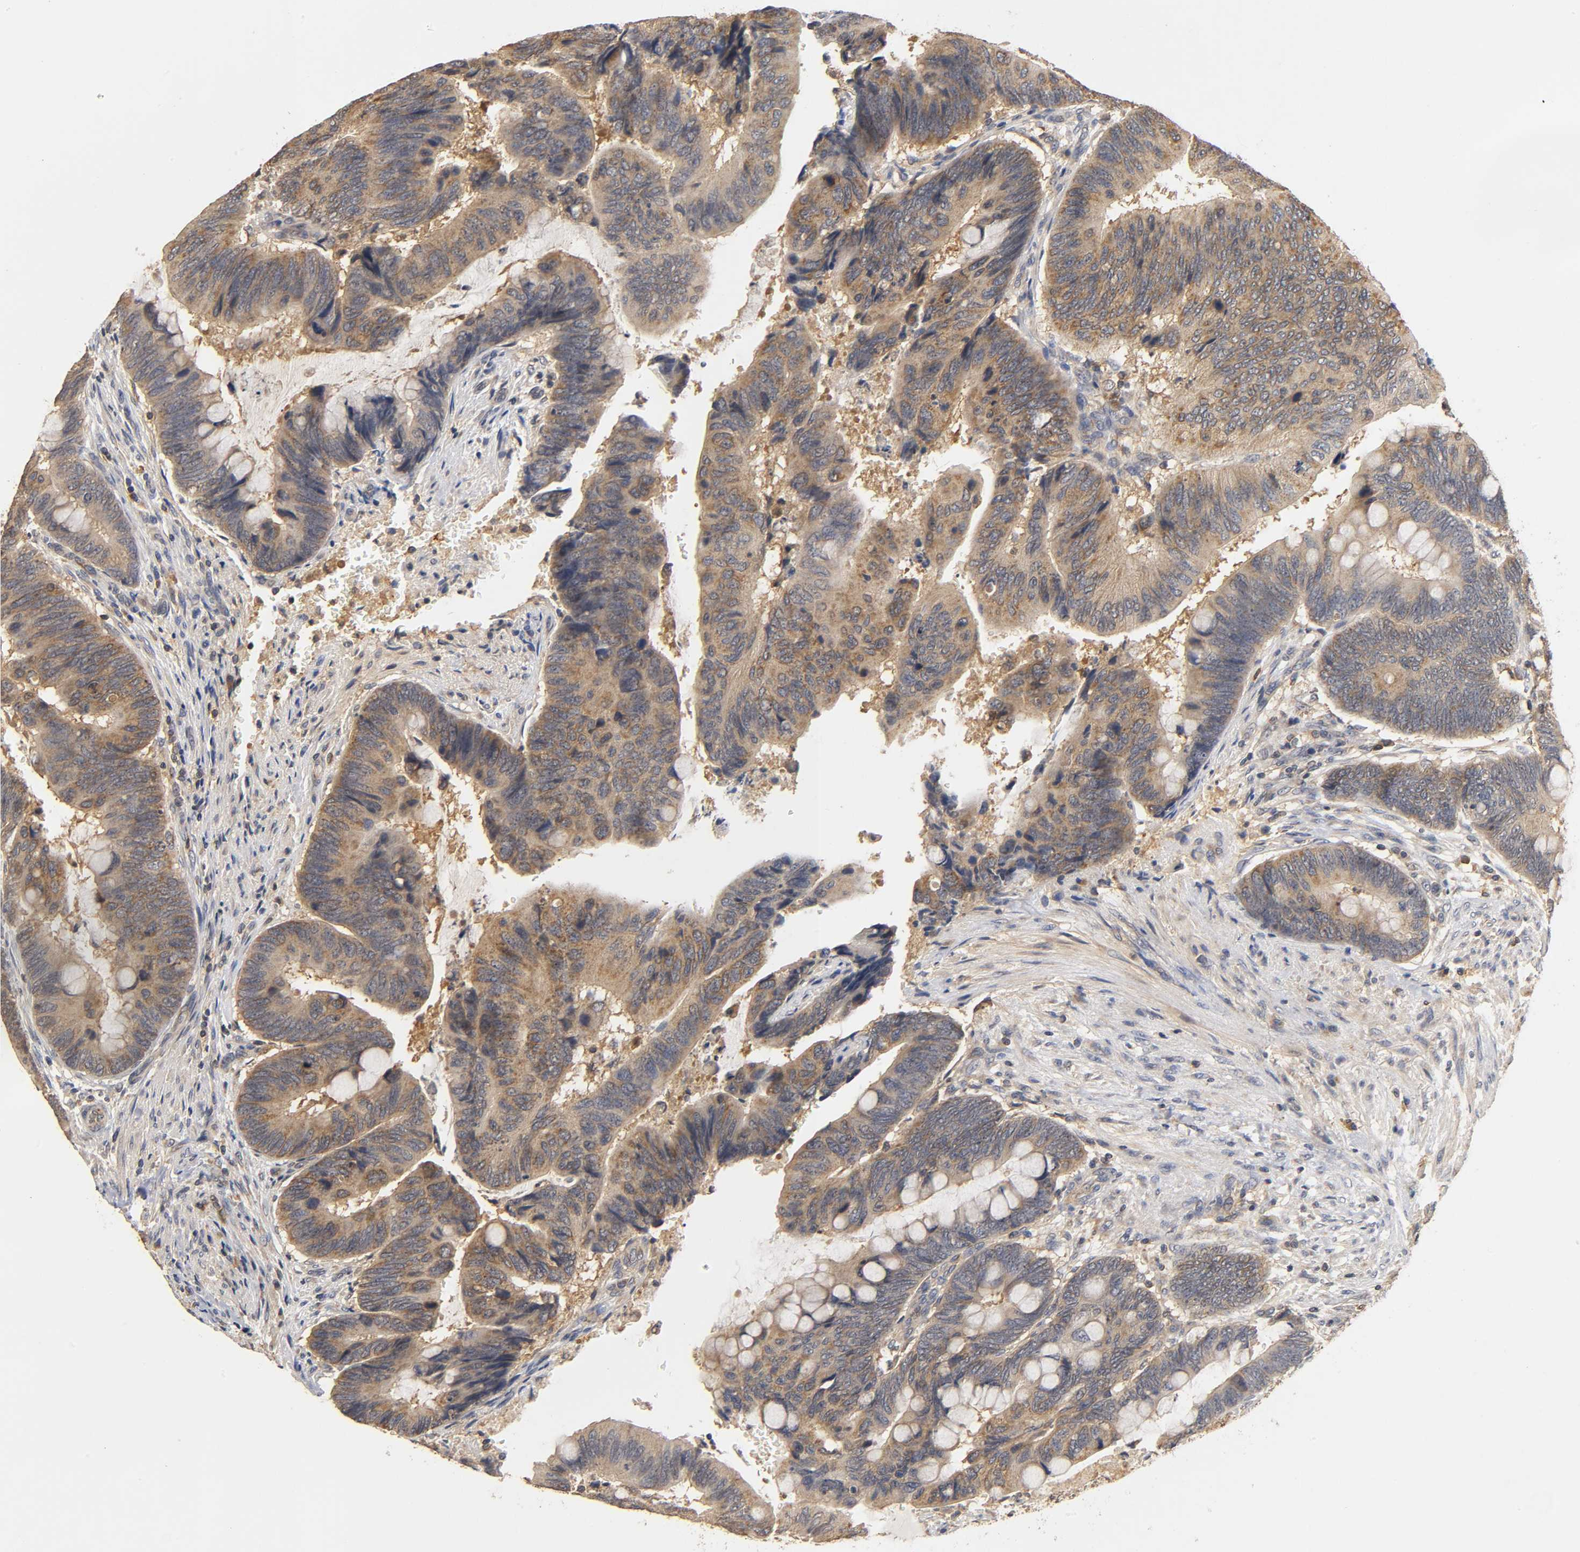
{"staining": {"intensity": "moderate", "quantity": ">75%", "location": "cytoplasmic/membranous"}, "tissue": "colorectal cancer", "cell_type": "Tumor cells", "image_type": "cancer", "snomed": [{"axis": "morphology", "description": "Normal tissue, NOS"}, {"axis": "morphology", "description": "Adenocarcinoma, NOS"}, {"axis": "topography", "description": "Rectum"}], "caption": "Protein staining displays moderate cytoplasmic/membranous expression in approximately >75% of tumor cells in colorectal adenocarcinoma.", "gene": "SCAP", "patient": {"sex": "male", "age": 92}}